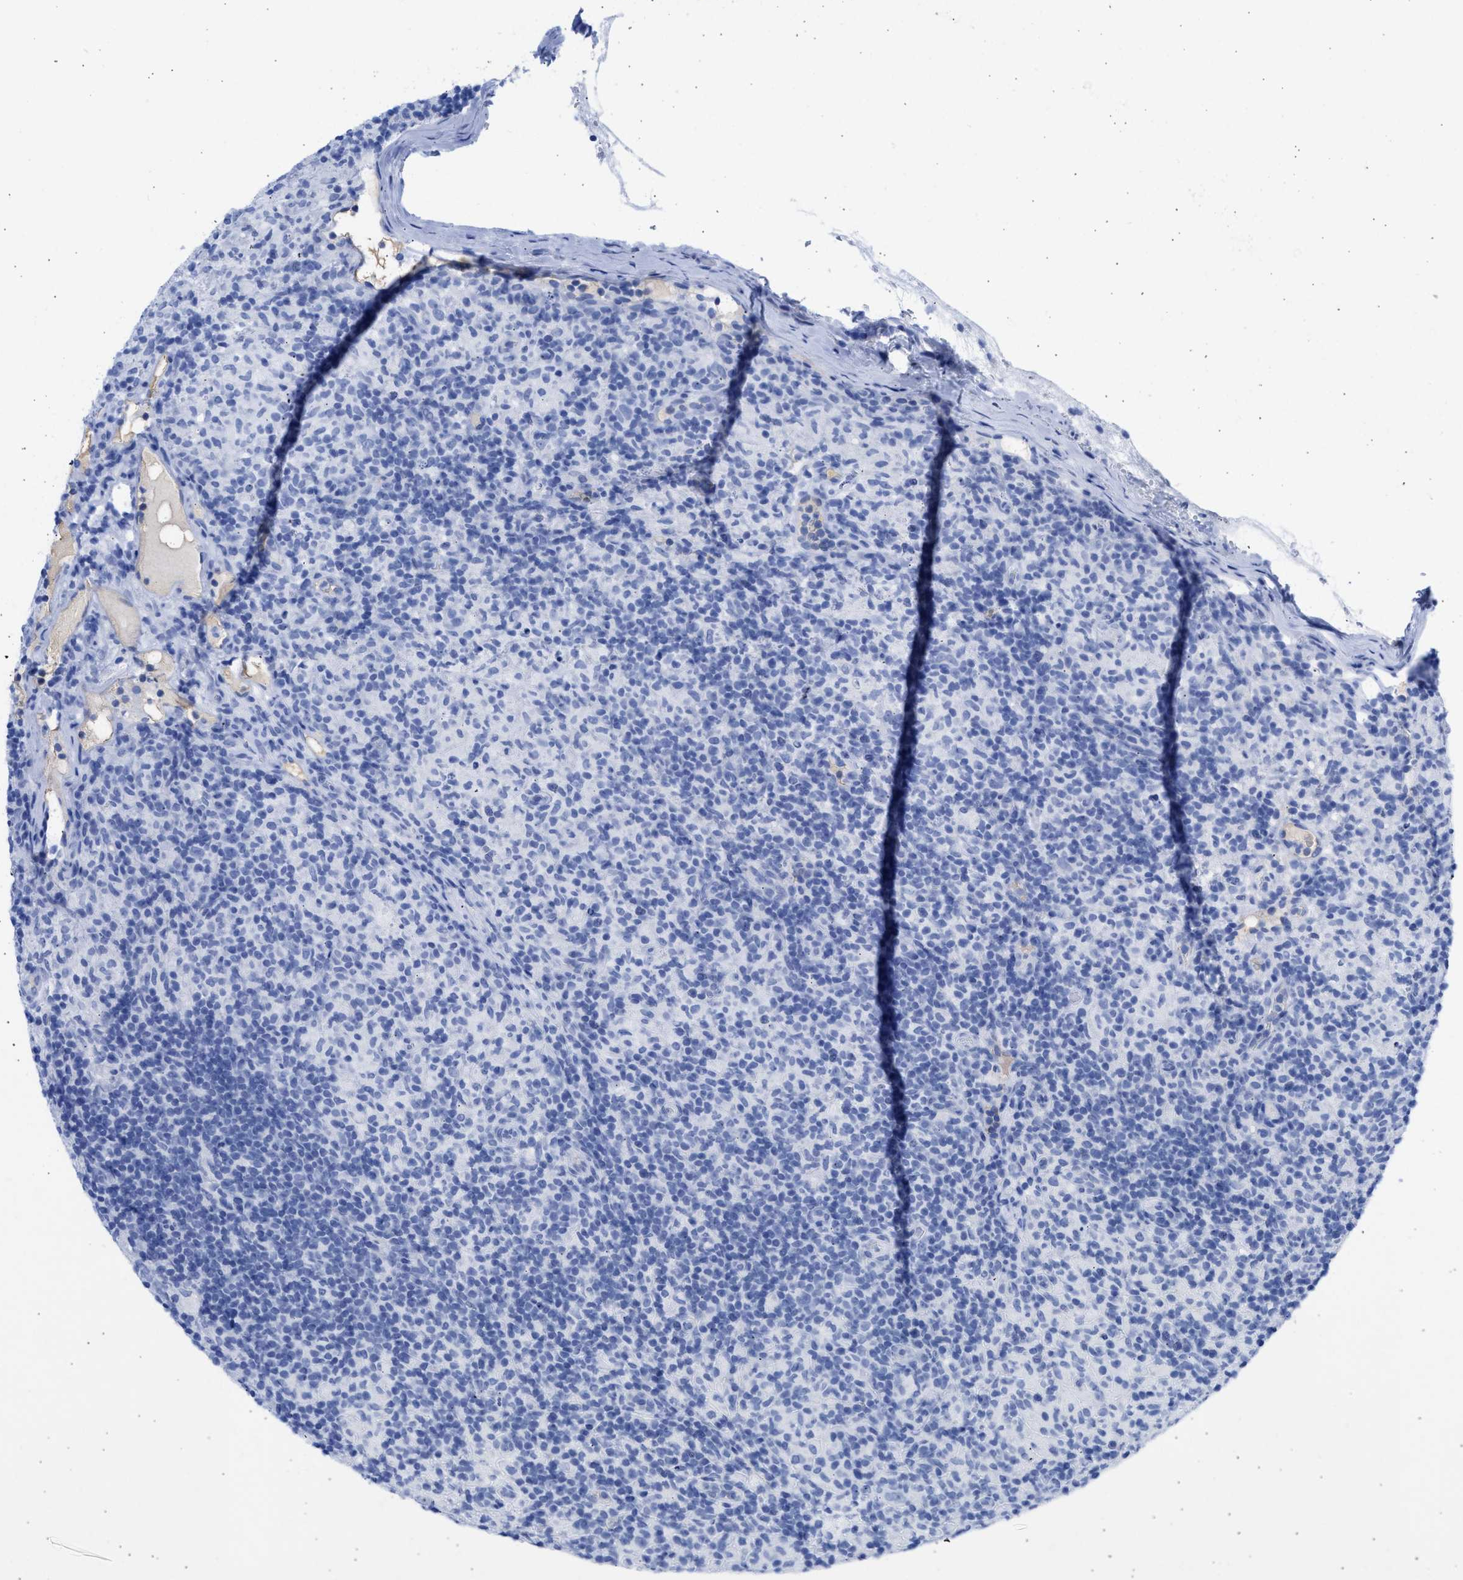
{"staining": {"intensity": "negative", "quantity": "none", "location": "none"}, "tissue": "lymphoma", "cell_type": "Tumor cells", "image_type": "cancer", "snomed": [{"axis": "morphology", "description": "Hodgkin's disease, NOS"}, {"axis": "topography", "description": "Lymph node"}], "caption": "Immunohistochemical staining of human Hodgkin's disease shows no significant expression in tumor cells. (DAB (3,3'-diaminobenzidine) immunohistochemistry with hematoxylin counter stain).", "gene": "RSPH1", "patient": {"sex": "male", "age": 70}}